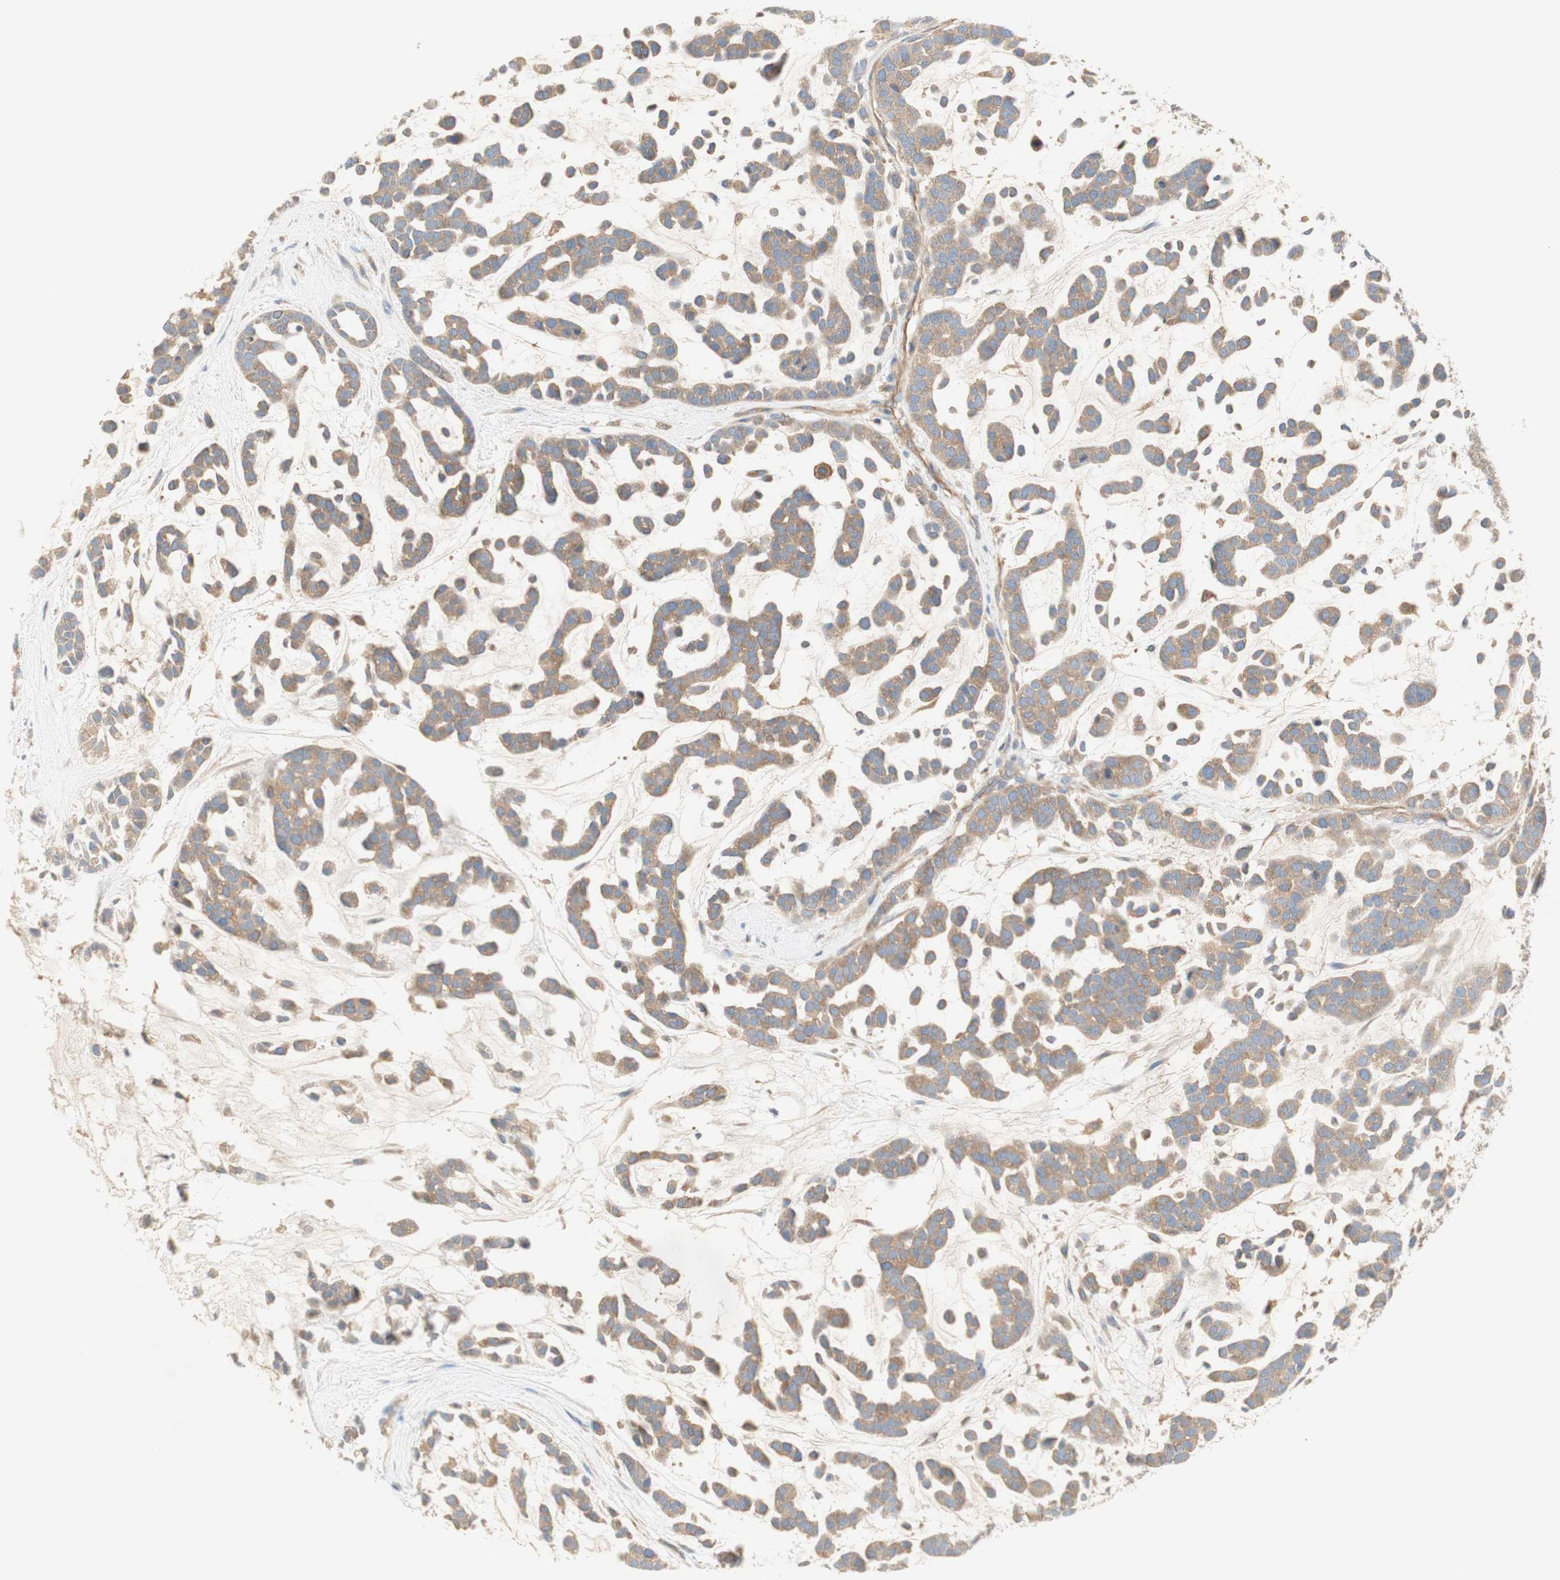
{"staining": {"intensity": "moderate", "quantity": ">75%", "location": "cytoplasmic/membranous"}, "tissue": "head and neck cancer", "cell_type": "Tumor cells", "image_type": "cancer", "snomed": [{"axis": "morphology", "description": "Adenocarcinoma, NOS"}, {"axis": "morphology", "description": "Adenoma, NOS"}, {"axis": "topography", "description": "Head-Neck"}], "caption": "Head and neck adenocarcinoma stained with IHC demonstrates moderate cytoplasmic/membranous positivity in about >75% of tumor cells.", "gene": "IKBKG", "patient": {"sex": "female", "age": 55}}